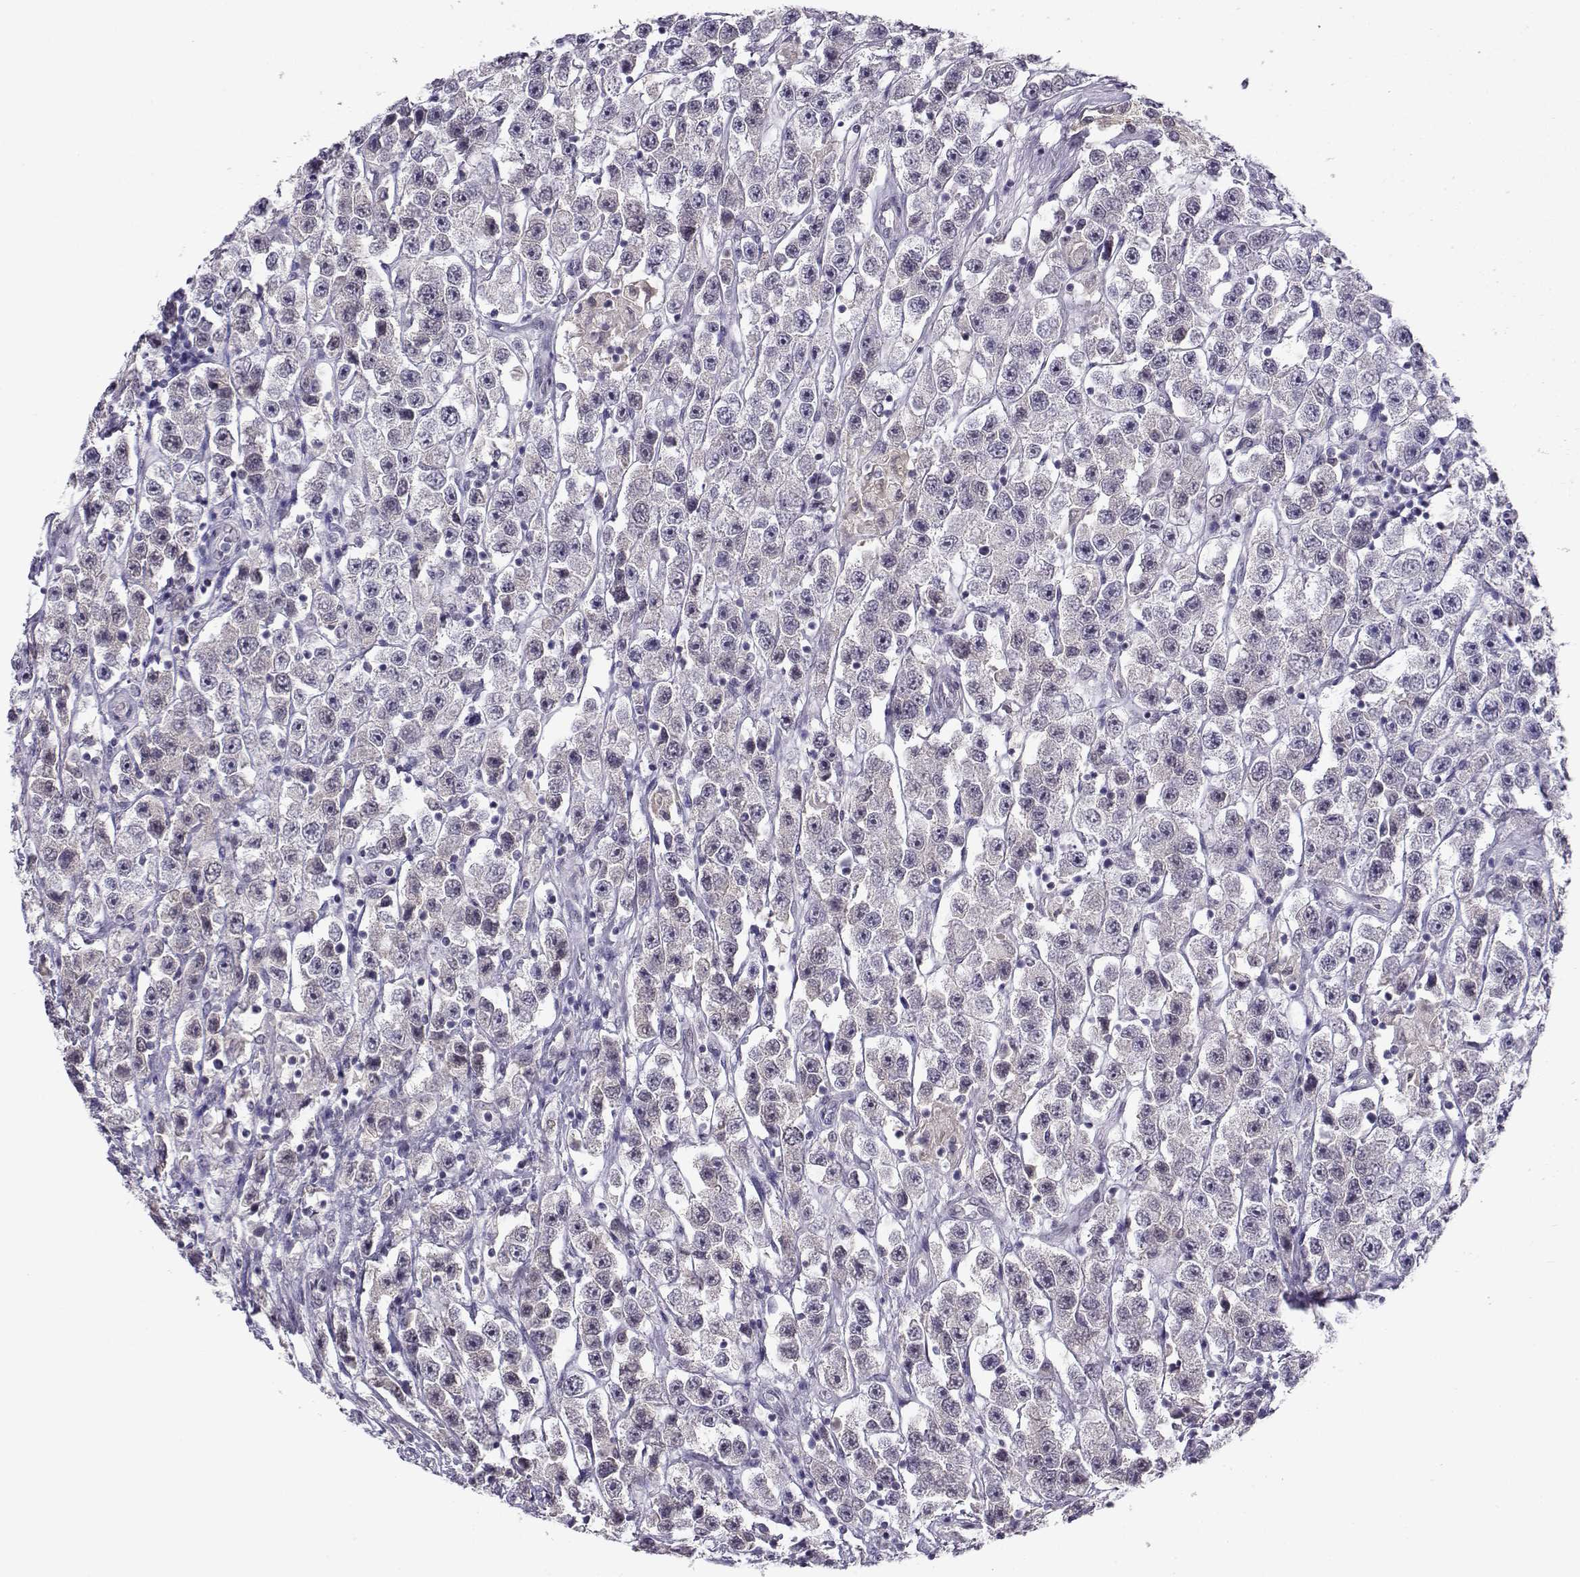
{"staining": {"intensity": "negative", "quantity": "none", "location": "none"}, "tissue": "testis cancer", "cell_type": "Tumor cells", "image_type": "cancer", "snomed": [{"axis": "morphology", "description": "Seminoma, NOS"}, {"axis": "topography", "description": "Testis"}], "caption": "Image shows no protein expression in tumor cells of testis cancer tissue.", "gene": "C16orf86", "patient": {"sex": "male", "age": 45}}